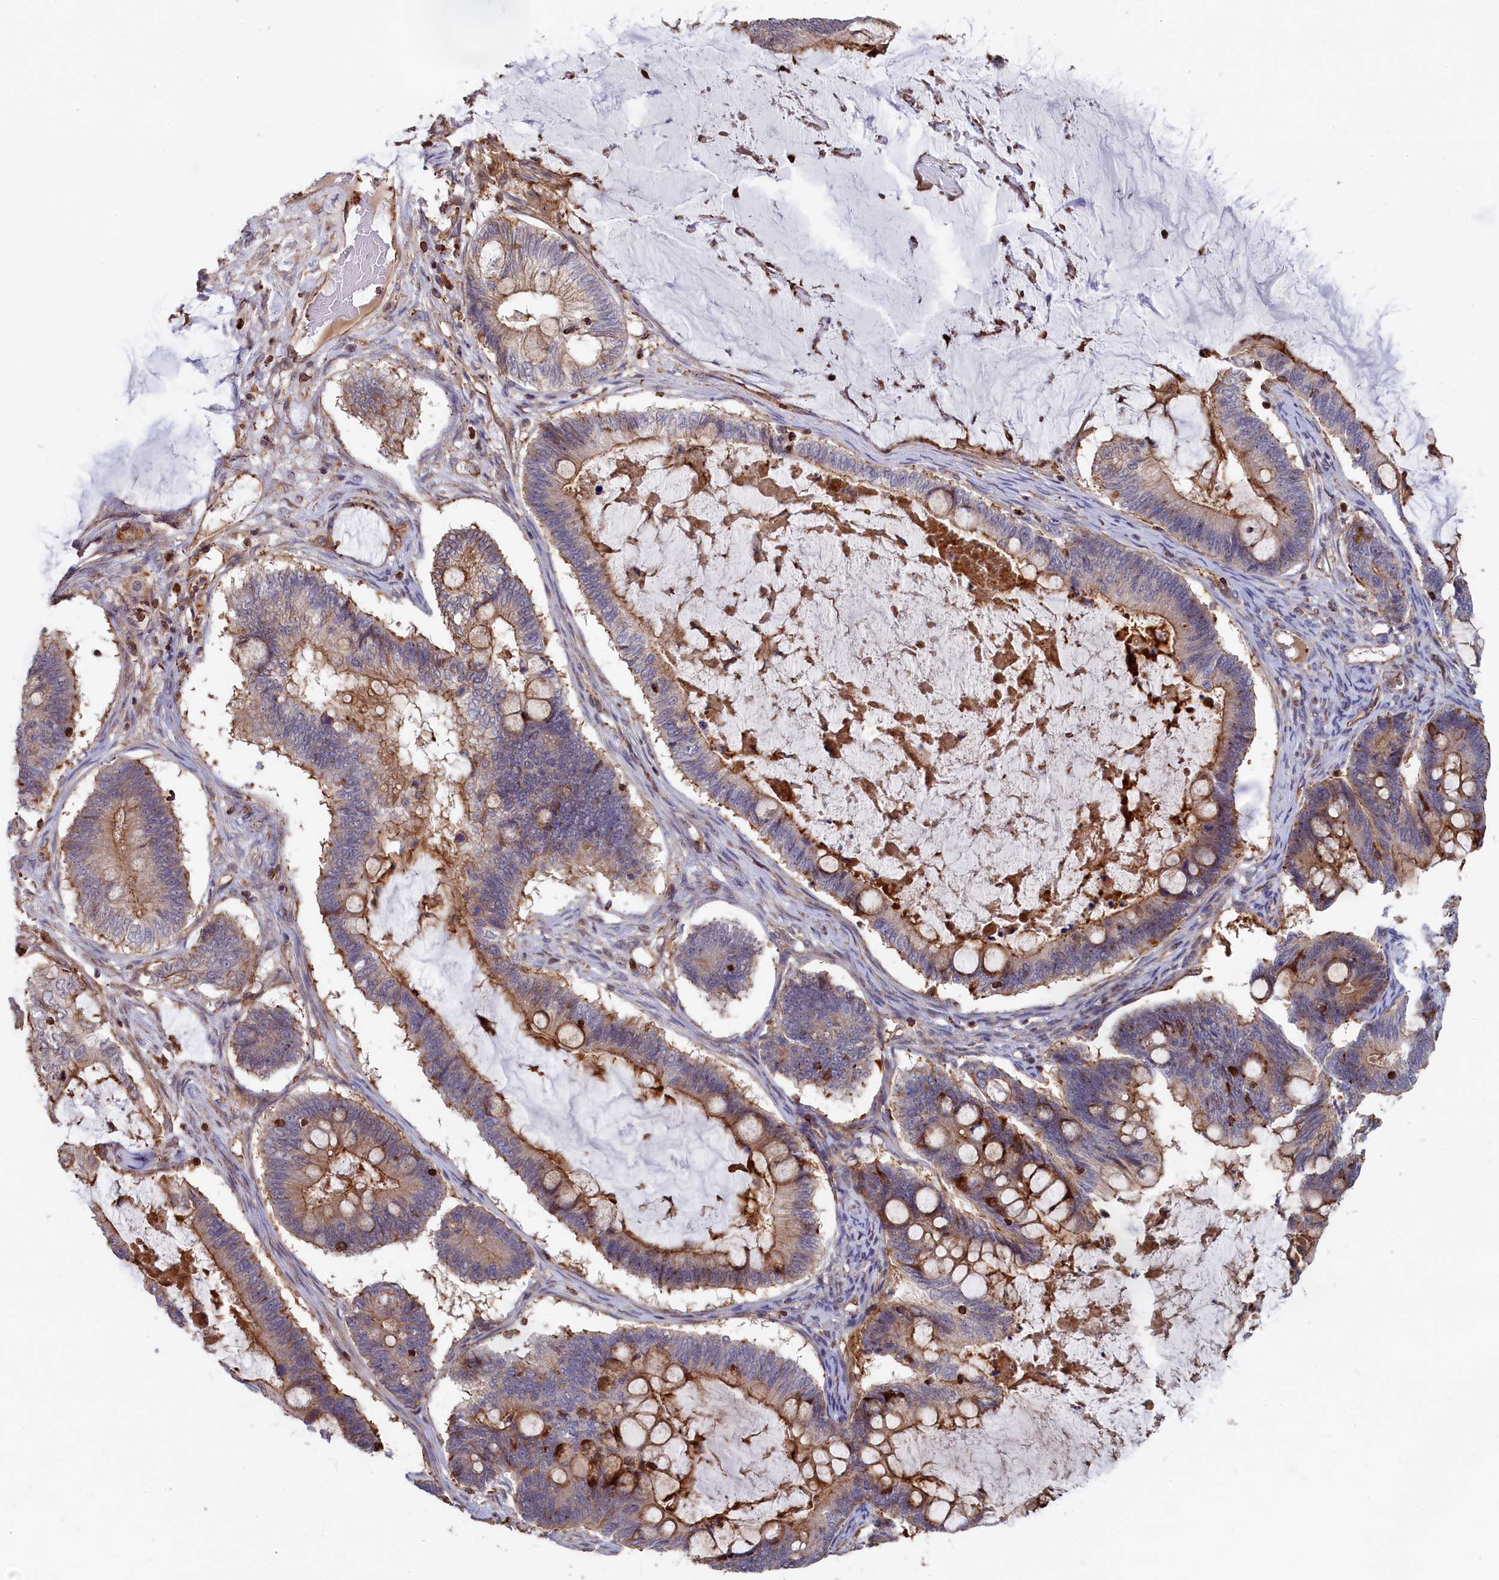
{"staining": {"intensity": "moderate", "quantity": "25%-75%", "location": "cytoplasmic/membranous"}, "tissue": "ovarian cancer", "cell_type": "Tumor cells", "image_type": "cancer", "snomed": [{"axis": "morphology", "description": "Cystadenocarcinoma, mucinous, NOS"}, {"axis": "topography", "description": "Ovary"}], "caption": "Approximately 25%-75% of tumor cells in ovarian cancer demonstrate moderate cytoplasmic/membranous protein staining as visualized by brown immunohistochemical staining.", "gene": "ANKRD27", "patient": {"sex": "female", "age": 61}}